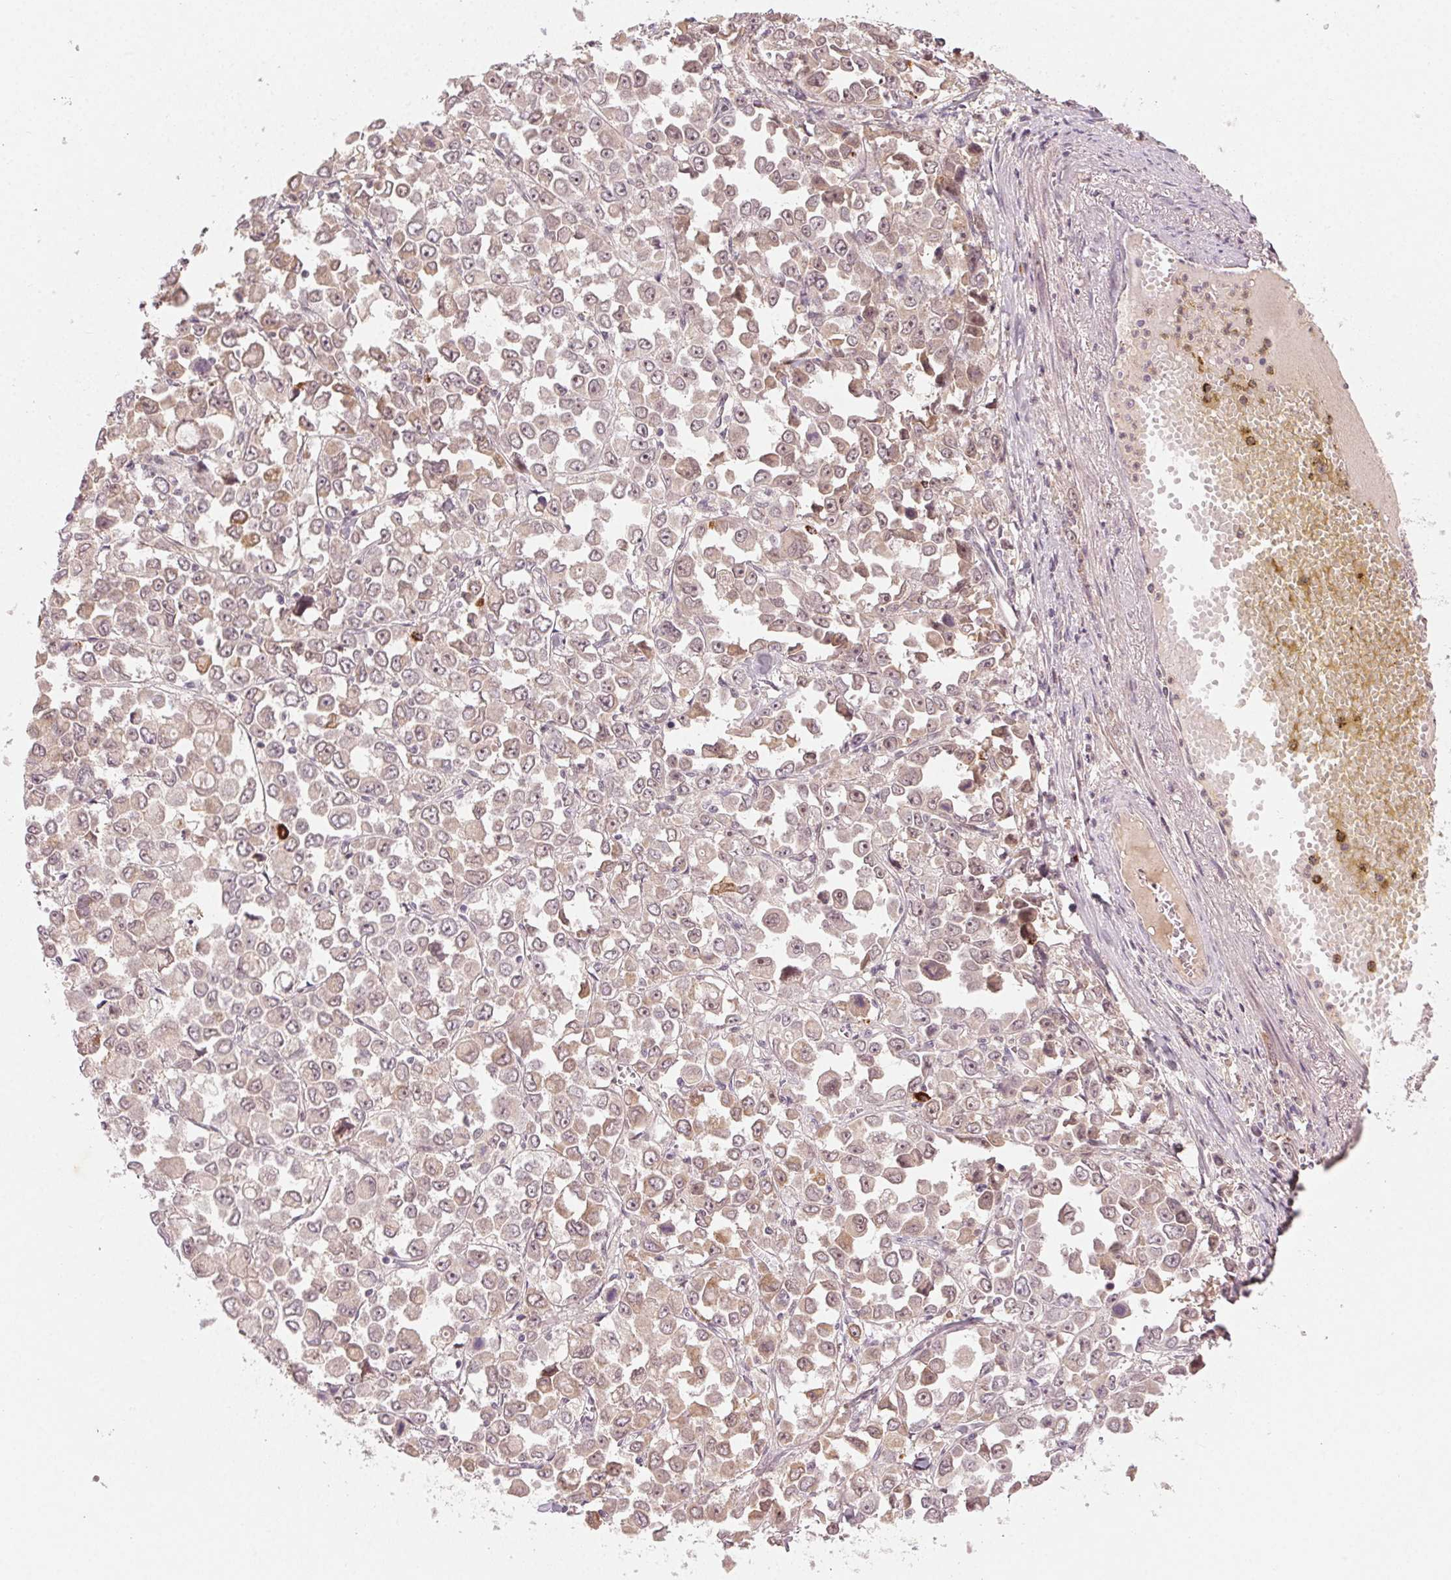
{"staining": {"intensity": "weak", "quantity": "<25%", "location": "cytoplasmic/membranous"}, "tissue": "stomach cancer", "cell_type": "Tumor cells", "image_type": "cancer", "snomed": [{"axis": "morphology", "description": "Adenocarcinoma, NOS"}, {"axis": "topography", "description": "Stomach, upper"}], "caption": "DAB (3,3'-diaminobenzidine) immunohistochemical staining of human stomach cancer (adenocarcinoma) reveals no significant positivity in tumor cells.", "gene": "TUB", "patient": {"sex": "male", "age": 70}}